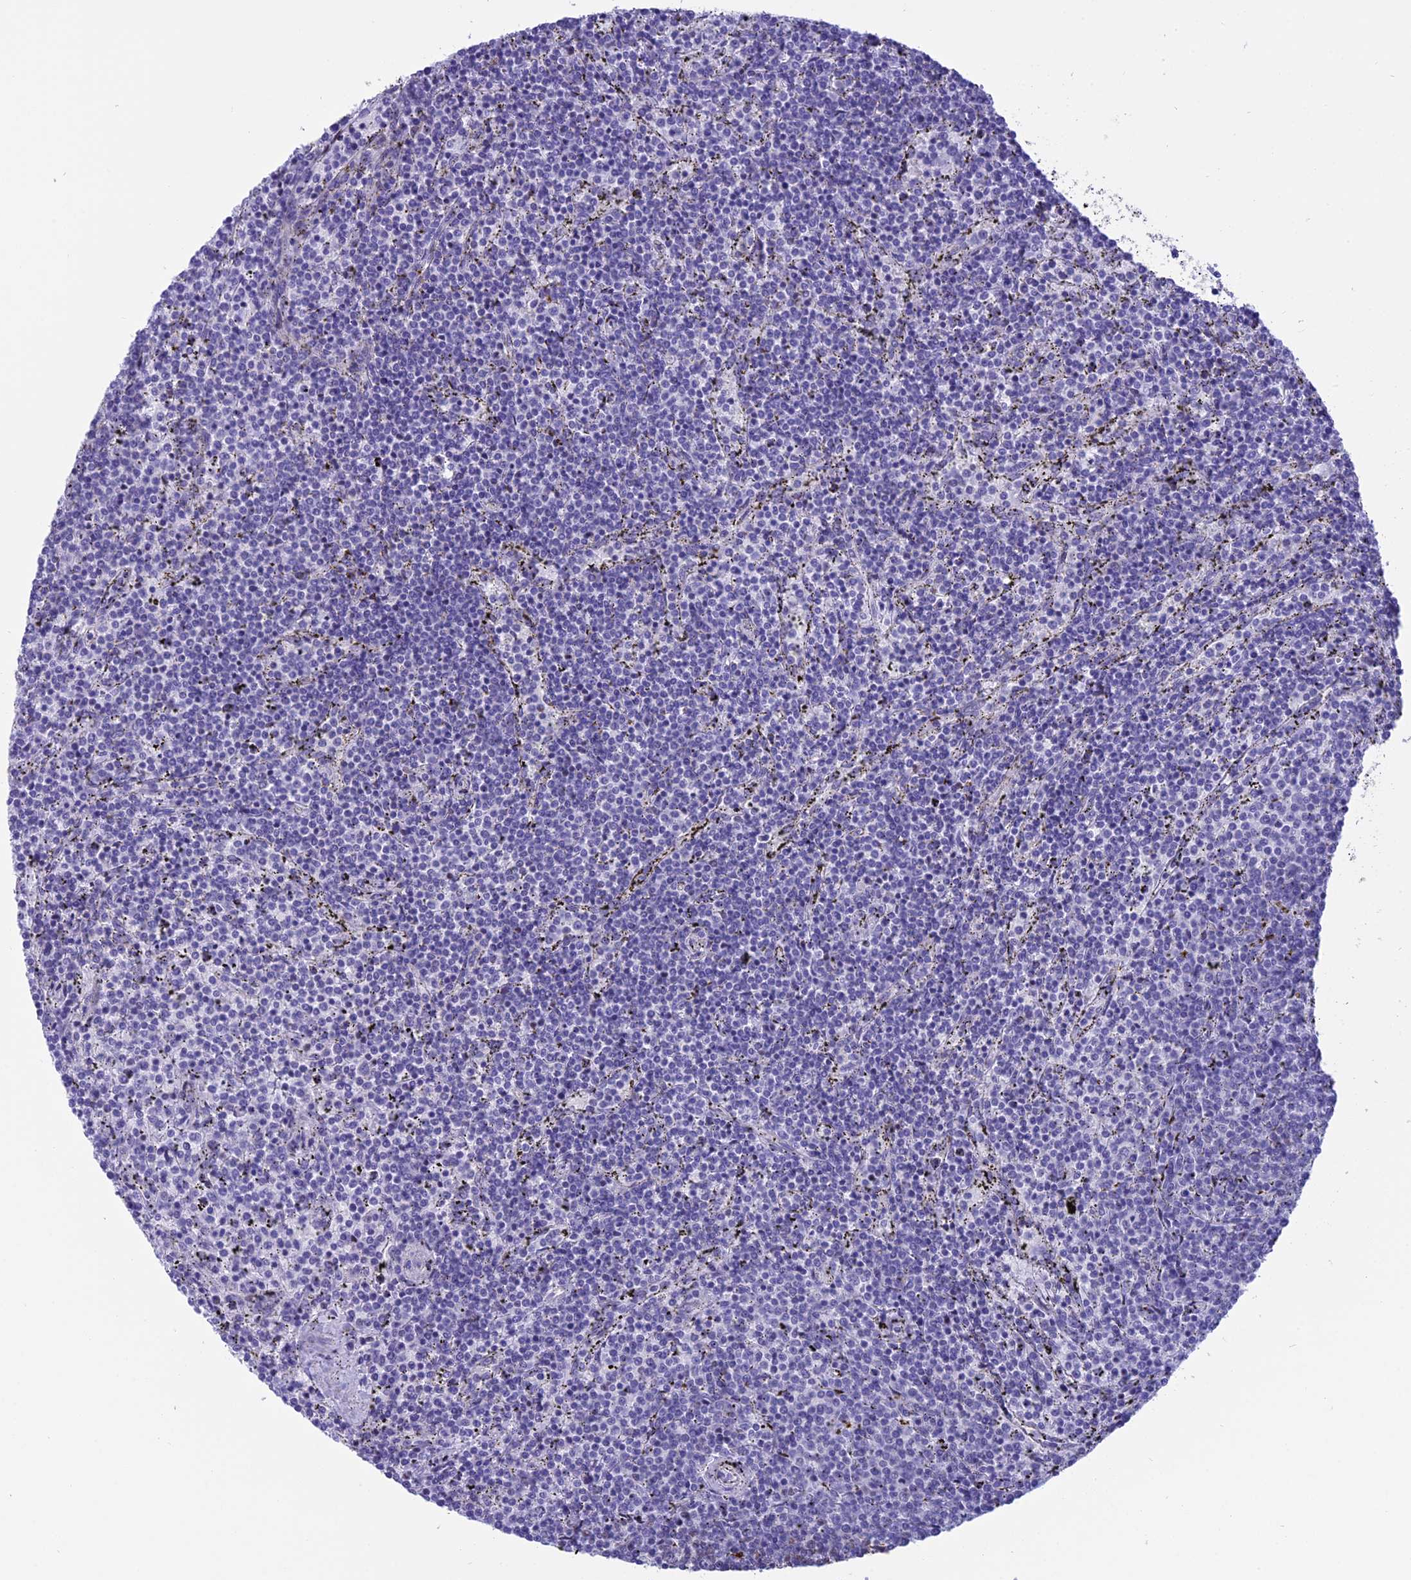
{"staining": {"intensity": "negative", "quantity": "none", "location": "none"}, "tissue": "lymphoma", "cell_type": "Tumor cells", "image_type": "cancer", "snomed": [{"axis": "morphology", "description": "Malignant lymphoma, non-Hodgkin's type, Low grade"}, {"axis": "topography", "description": "Spleen"}], "caption": "Immunohistochemical staining of human lymphoma demonstrates no significant expression in tumor cells.", "gene": "SPIRE2", "patient": {"sex": "female", "age": 50}}